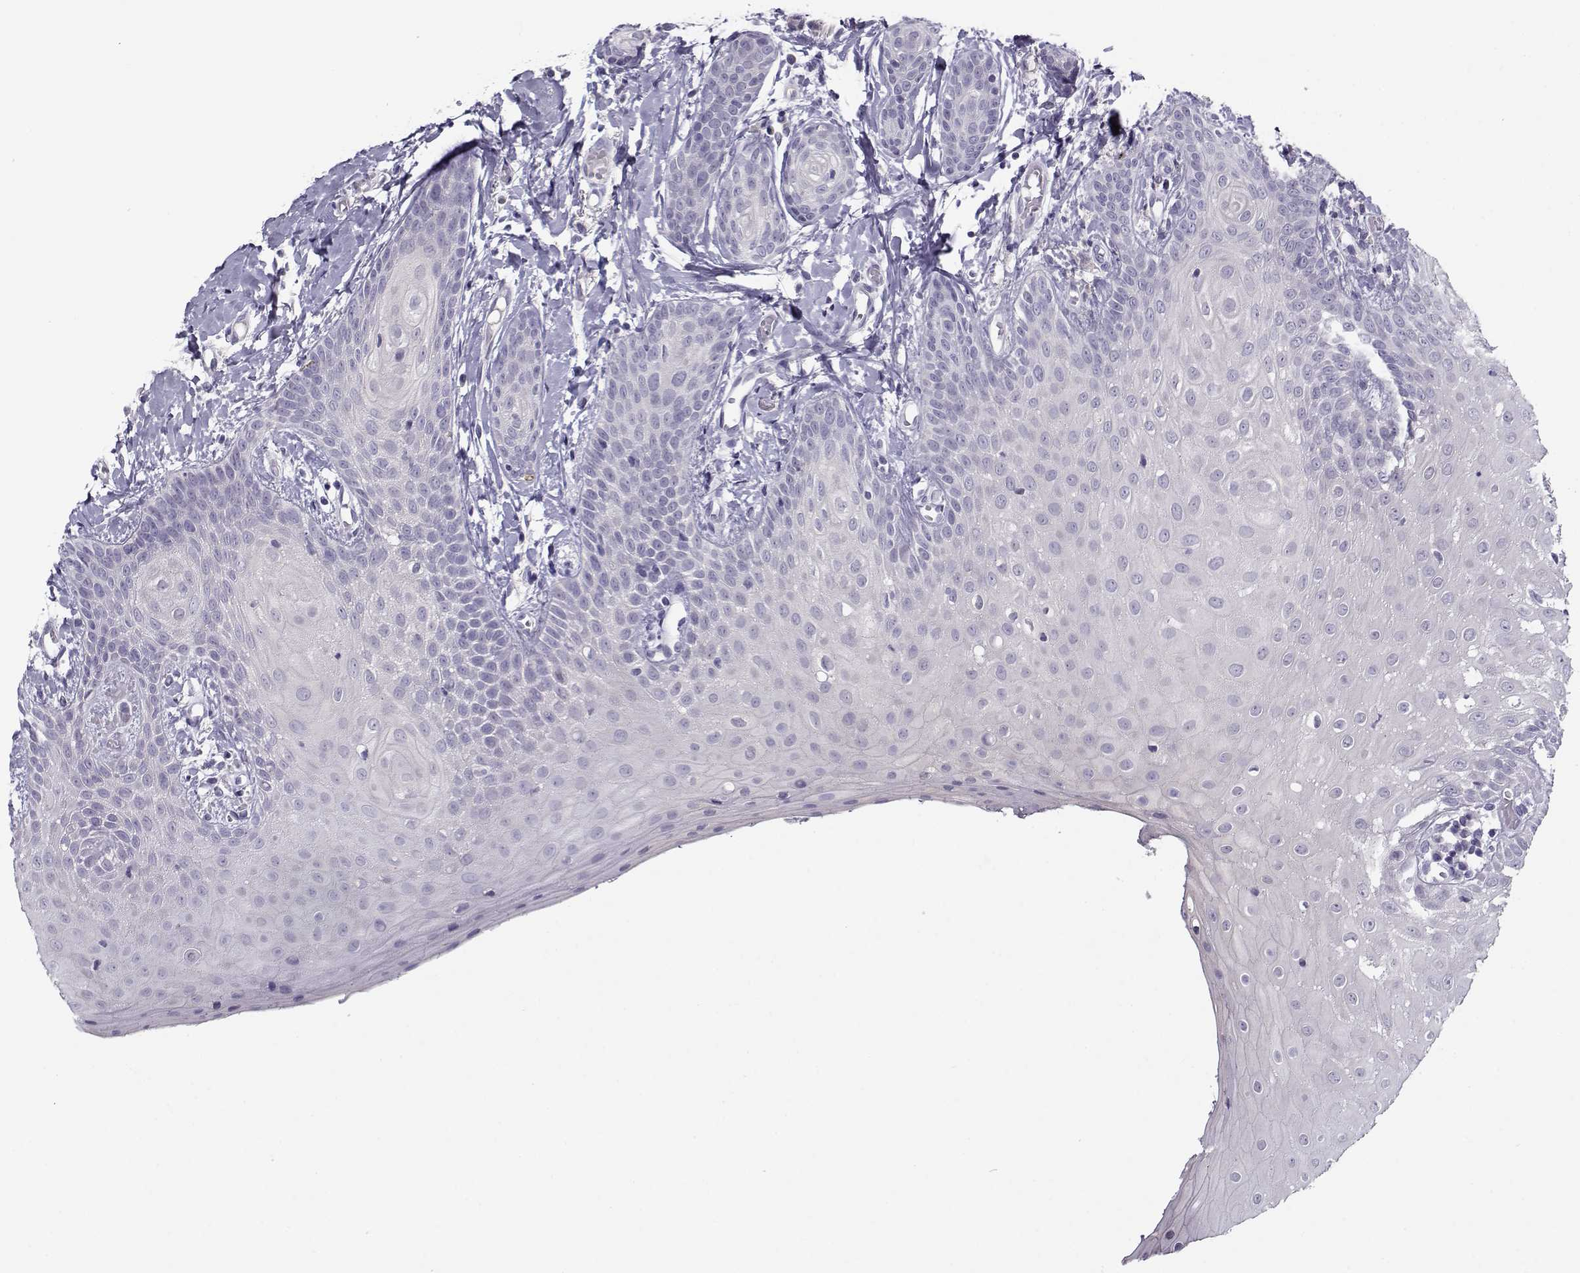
{"staining": {"intensity": "negative", "quantity": "none", "location": "none"}, "tissue": "head and neck cancer", "cell_type": "Tumor cells", "image_type": "cancer", "snomed": [{"axis": "morphology", "description": "Normal tissue, NOS"}, {"axis": "morphology", "description": "Squamous cell carcinoma, NOS"}, {"axis": "topography", "description": "Oral tissue"}, {"axis": "topography", "description": "Salivary gland"}, {"axis": "topography", "description": "Head-Neck"}], "caption": "An immunohistochemistry histopathology image of head and neck squamous cell carcinoma is shown. There is no staining in tumor cells of head and neck squamous cell carcinoma.", "gene": "CFAP77", "patient": {"sex": "female", "age": 62}}